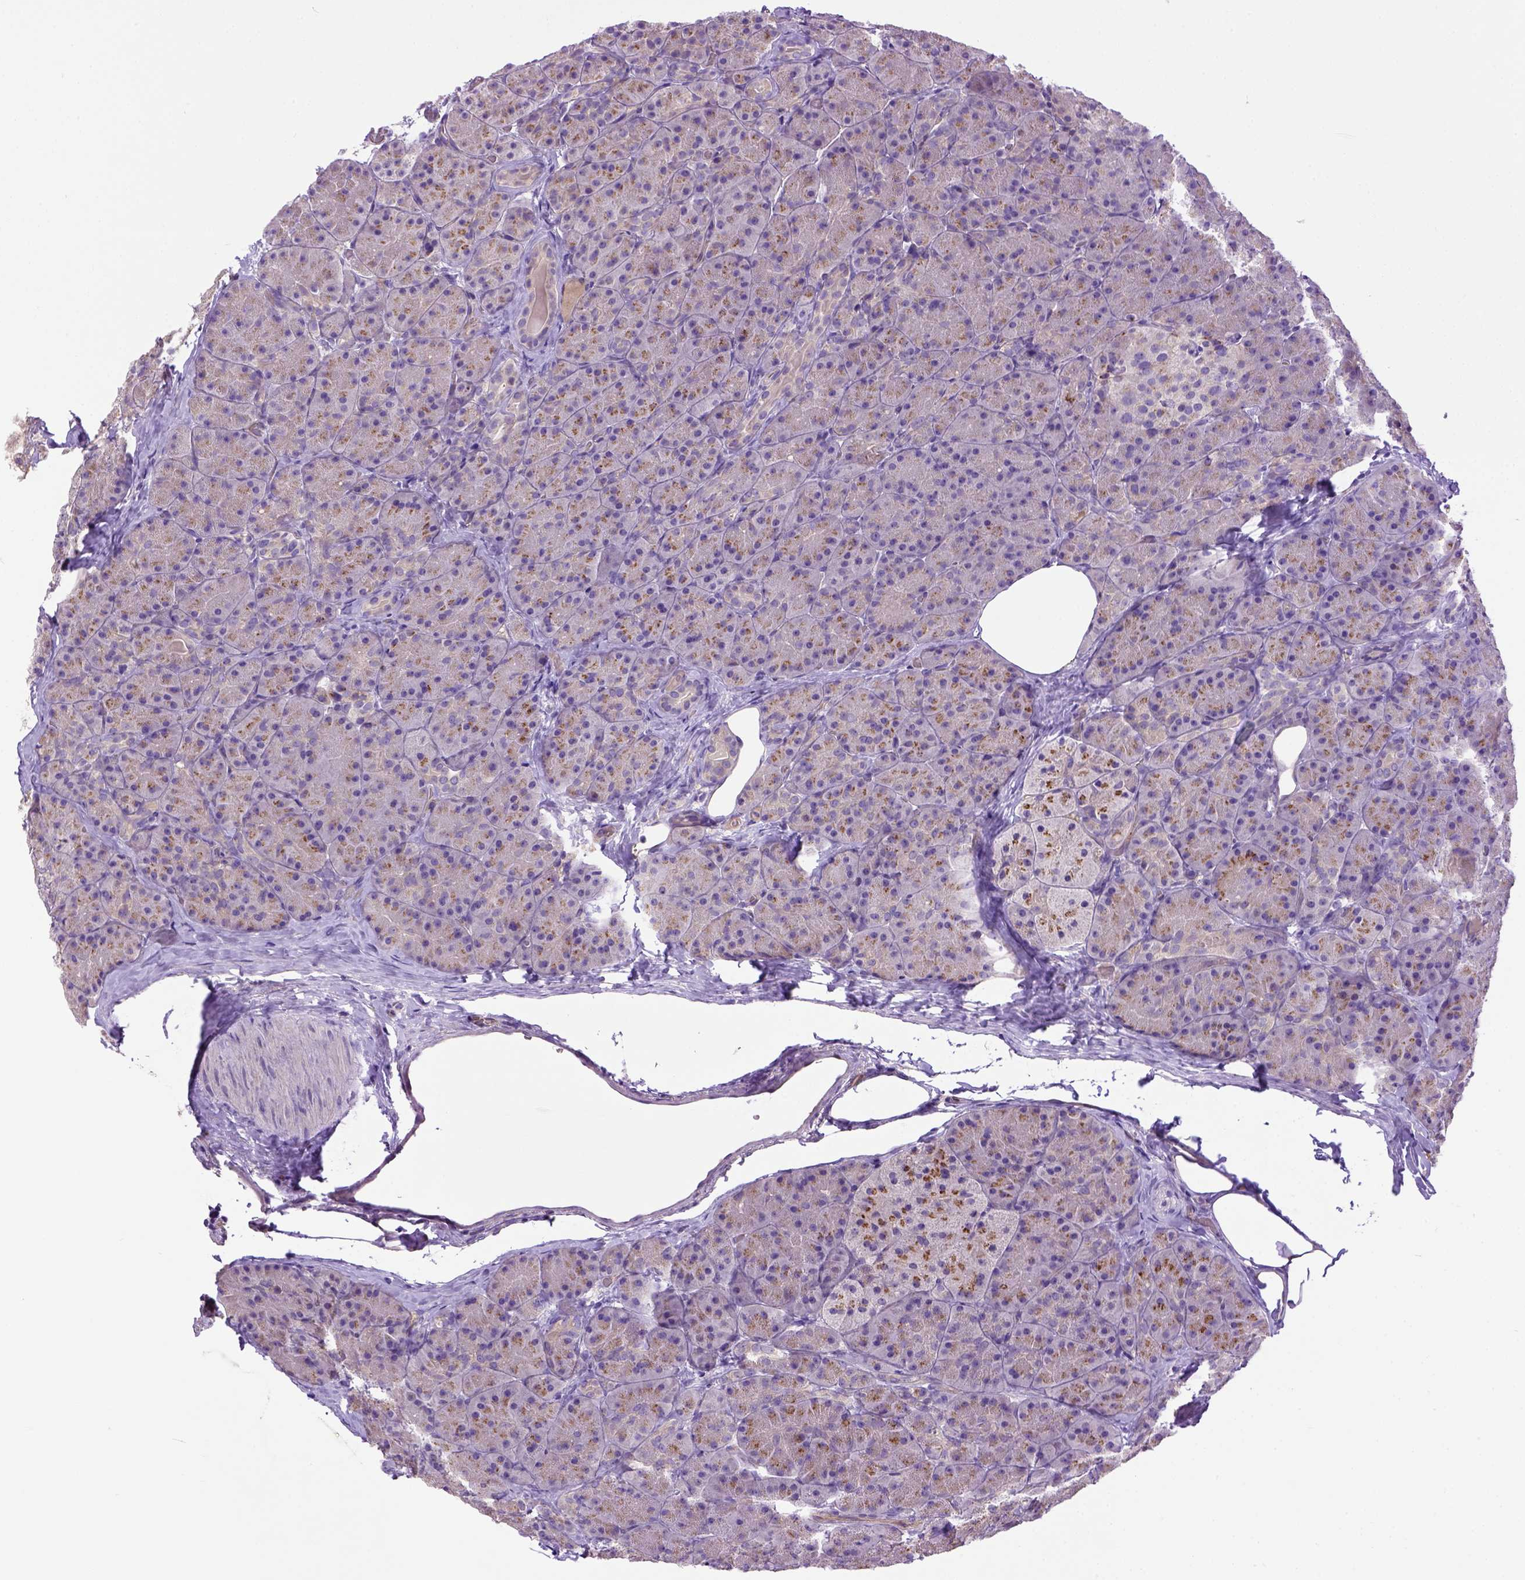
{"staining": {"intensity": "moderate", "quantity": "25%-75%", "location": "cytoplasmic/membranous"}, "tissue": "pancreas", "cell_type": "Exocrine glandular cells", "image_type": "normal", "snomed": [{"axis": "morphology", "description": "Normal tissue, NOS"}, {"axis": "topography", "description": "Pancreas"}], "caption": "Immunohistochemistry histopathology image of benign pancreas stained for a protein (brown), which displays medium levels of moderate cytoplasmic/membranous expression in about 25%-75% of exocrine glandular cells.", "gene": "DEPDC1B", "patient": {"sex": "male", "age": 57}}